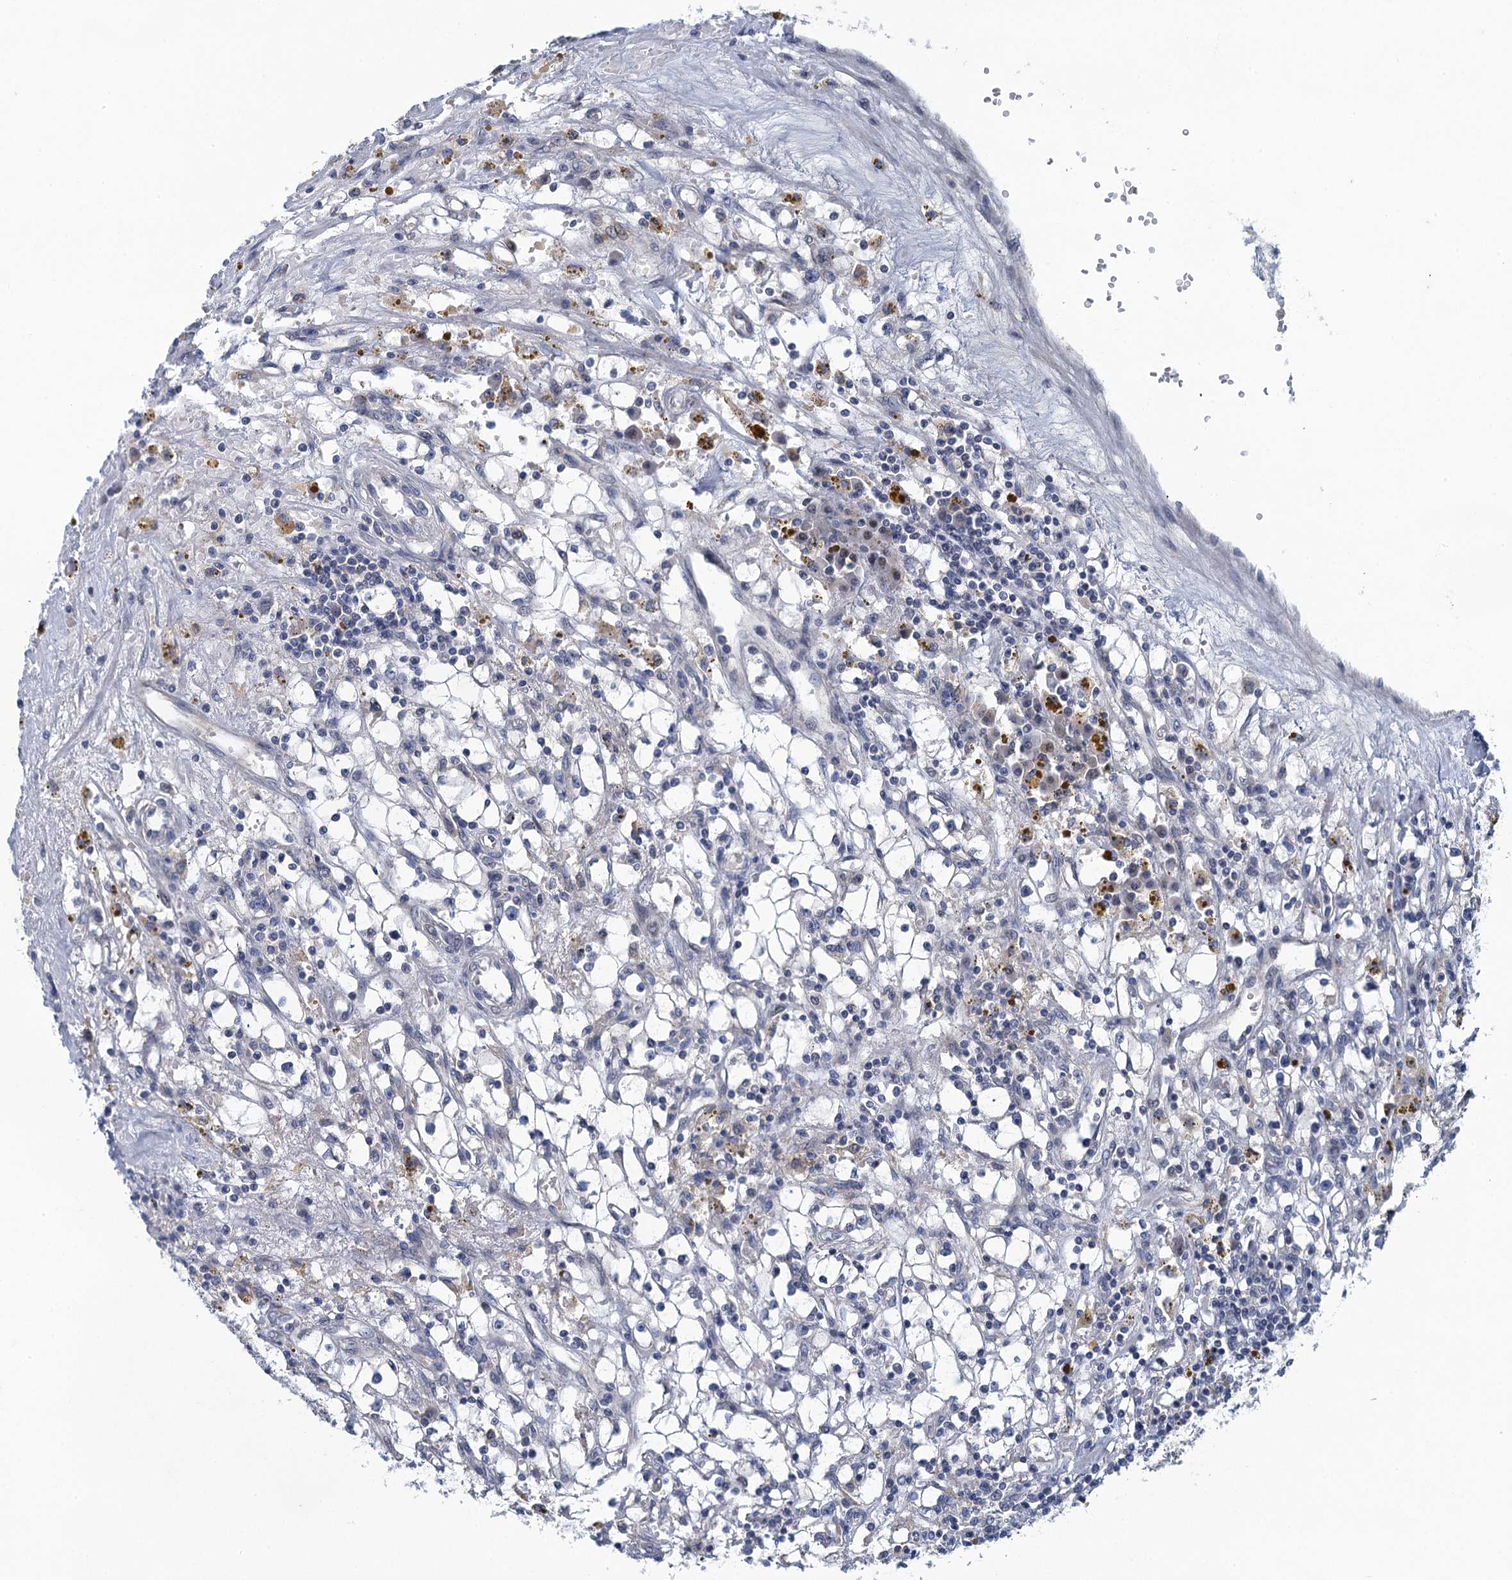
{"staining": {"intensity": "negative", "quantity": "none", "location": "none"}, "tissue": "renal cancer", "cell_type": "Tumor cells", "image_type": "cancer", "snomed": [{"axis": "morphology", "description": "Adenocarcinoma, NOS"}, {"axis": "topography", "description": "Kidney"}], "caption": "DAB immunohistochemical staining of human renal adenocarcinoma reveals no significant staining in tumor cells.", "gene": "NCKAP1L", "patient": {"sex": "male", "age": 56}}